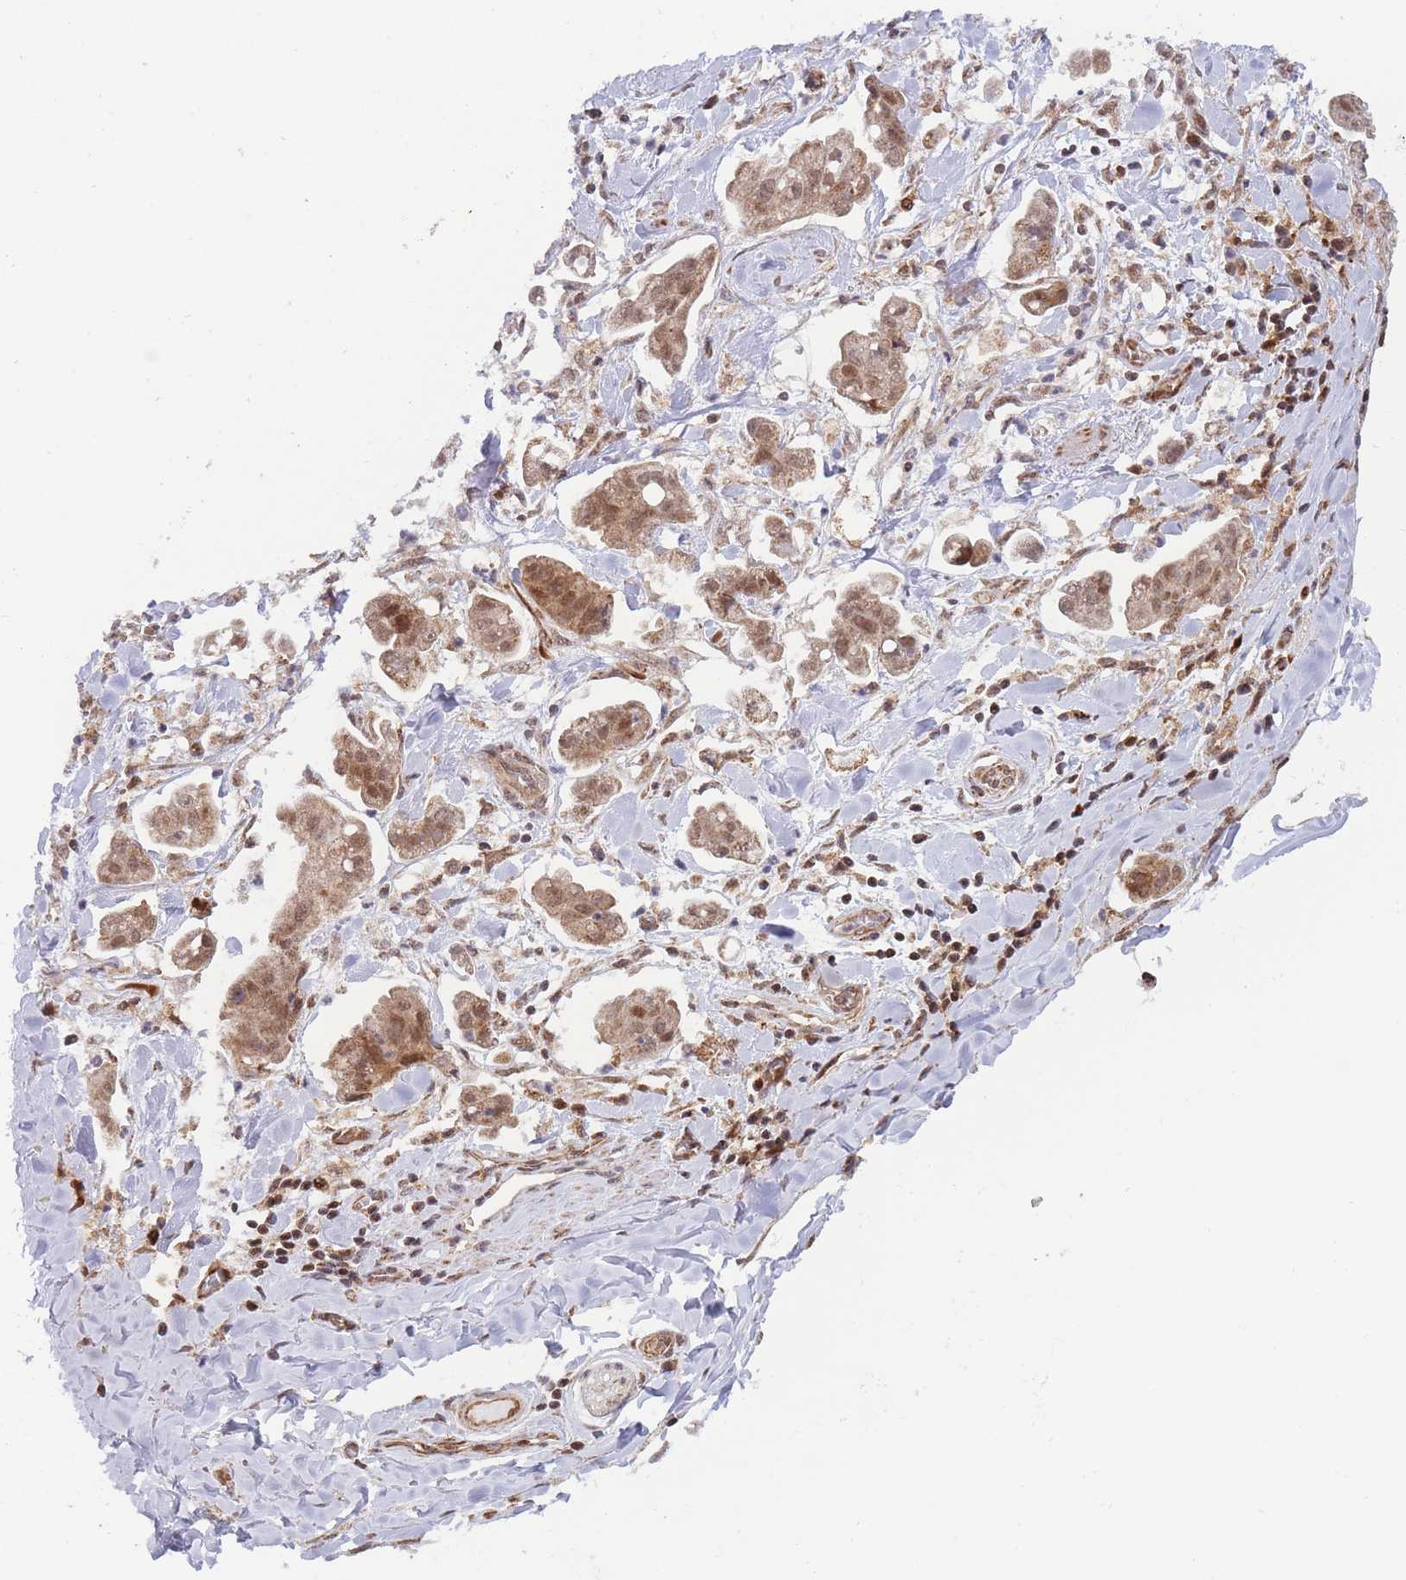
{"staining": {"intensity": "moderate", "quantity": ">75%", "location": "cytoplasmic/membranous,nuclear"}, "tissue": "stomach cancer", "cell_type": "Tumor cells", "image_type": "cancer", "snomed": [{"axis": "morphology", "description": "Adenocarcinoma, NOS"}, {"axis": "topography", "description": "Stomach"}], "caption": "Protein staining by immunohistochemistry (IHC) displays moderate cytoplasmic/membranous and nuclear positivity in approximately >75% of tumor cells in stomach cancer. Immunohistochemistry (ihc) stains the protein in brown and the nuclei are stained blue.", "gene": "BOD1L1", "patient": {"sex": "male", "age": 62}}